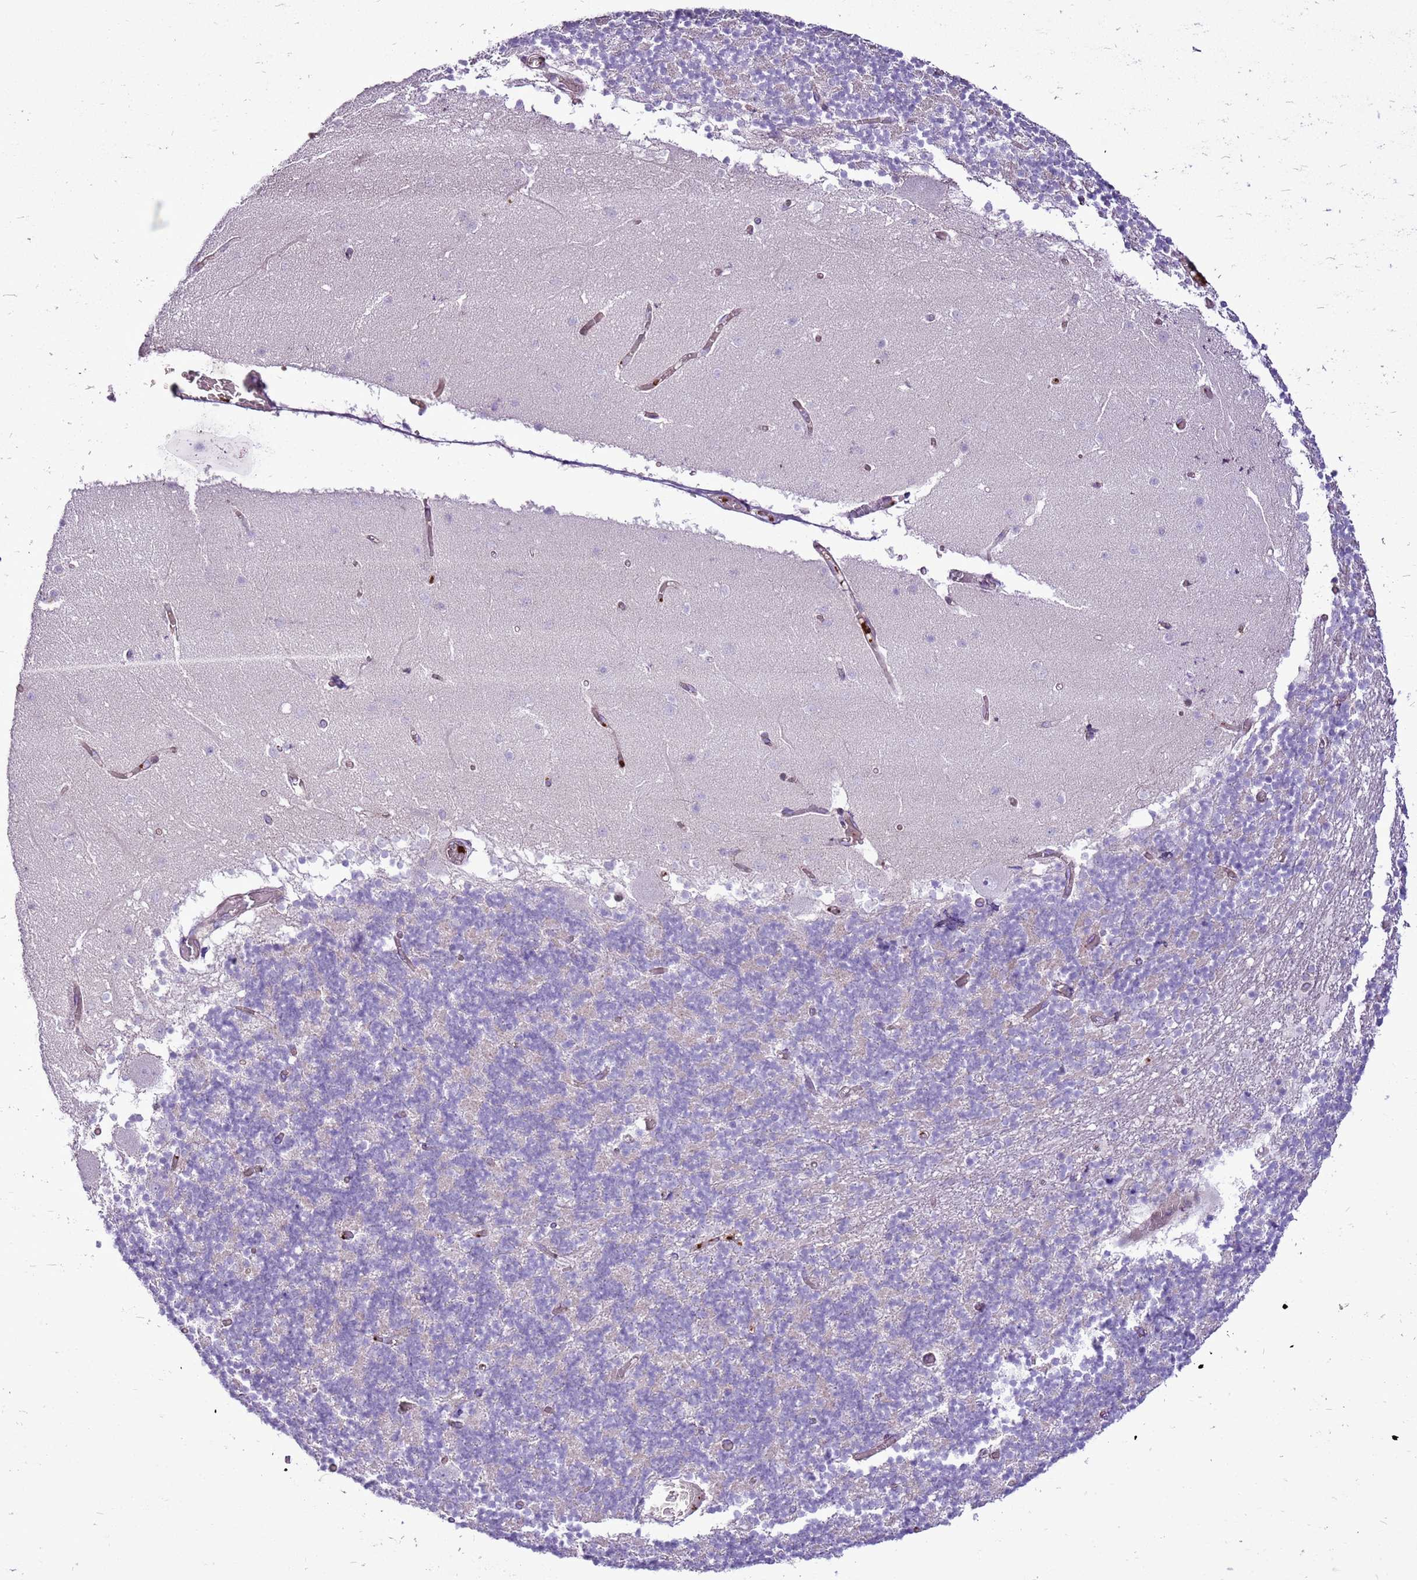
{"staining": {"intensity": "negative", "quantity": "none", "location": "none"}, "tissue": "cerebellum", "cell_type": "Cells in granular layer", "image_type": "normal", "snomed": [{"axis": "morphology", "description": "Normal tissue, NOS"}, {"axis": "topography", "description": "Cerebellum"}], "caption": "Image shows no protein positivity in cells in granular layer of benign cerebellum. The staining is performed using DAB (3,3'-diaminobenzidine) brown chromogen with nuclei counter-stained in using hematoxylin.", "gene": "CHAC2", "patient": {"sex": "female", "age": 28}}